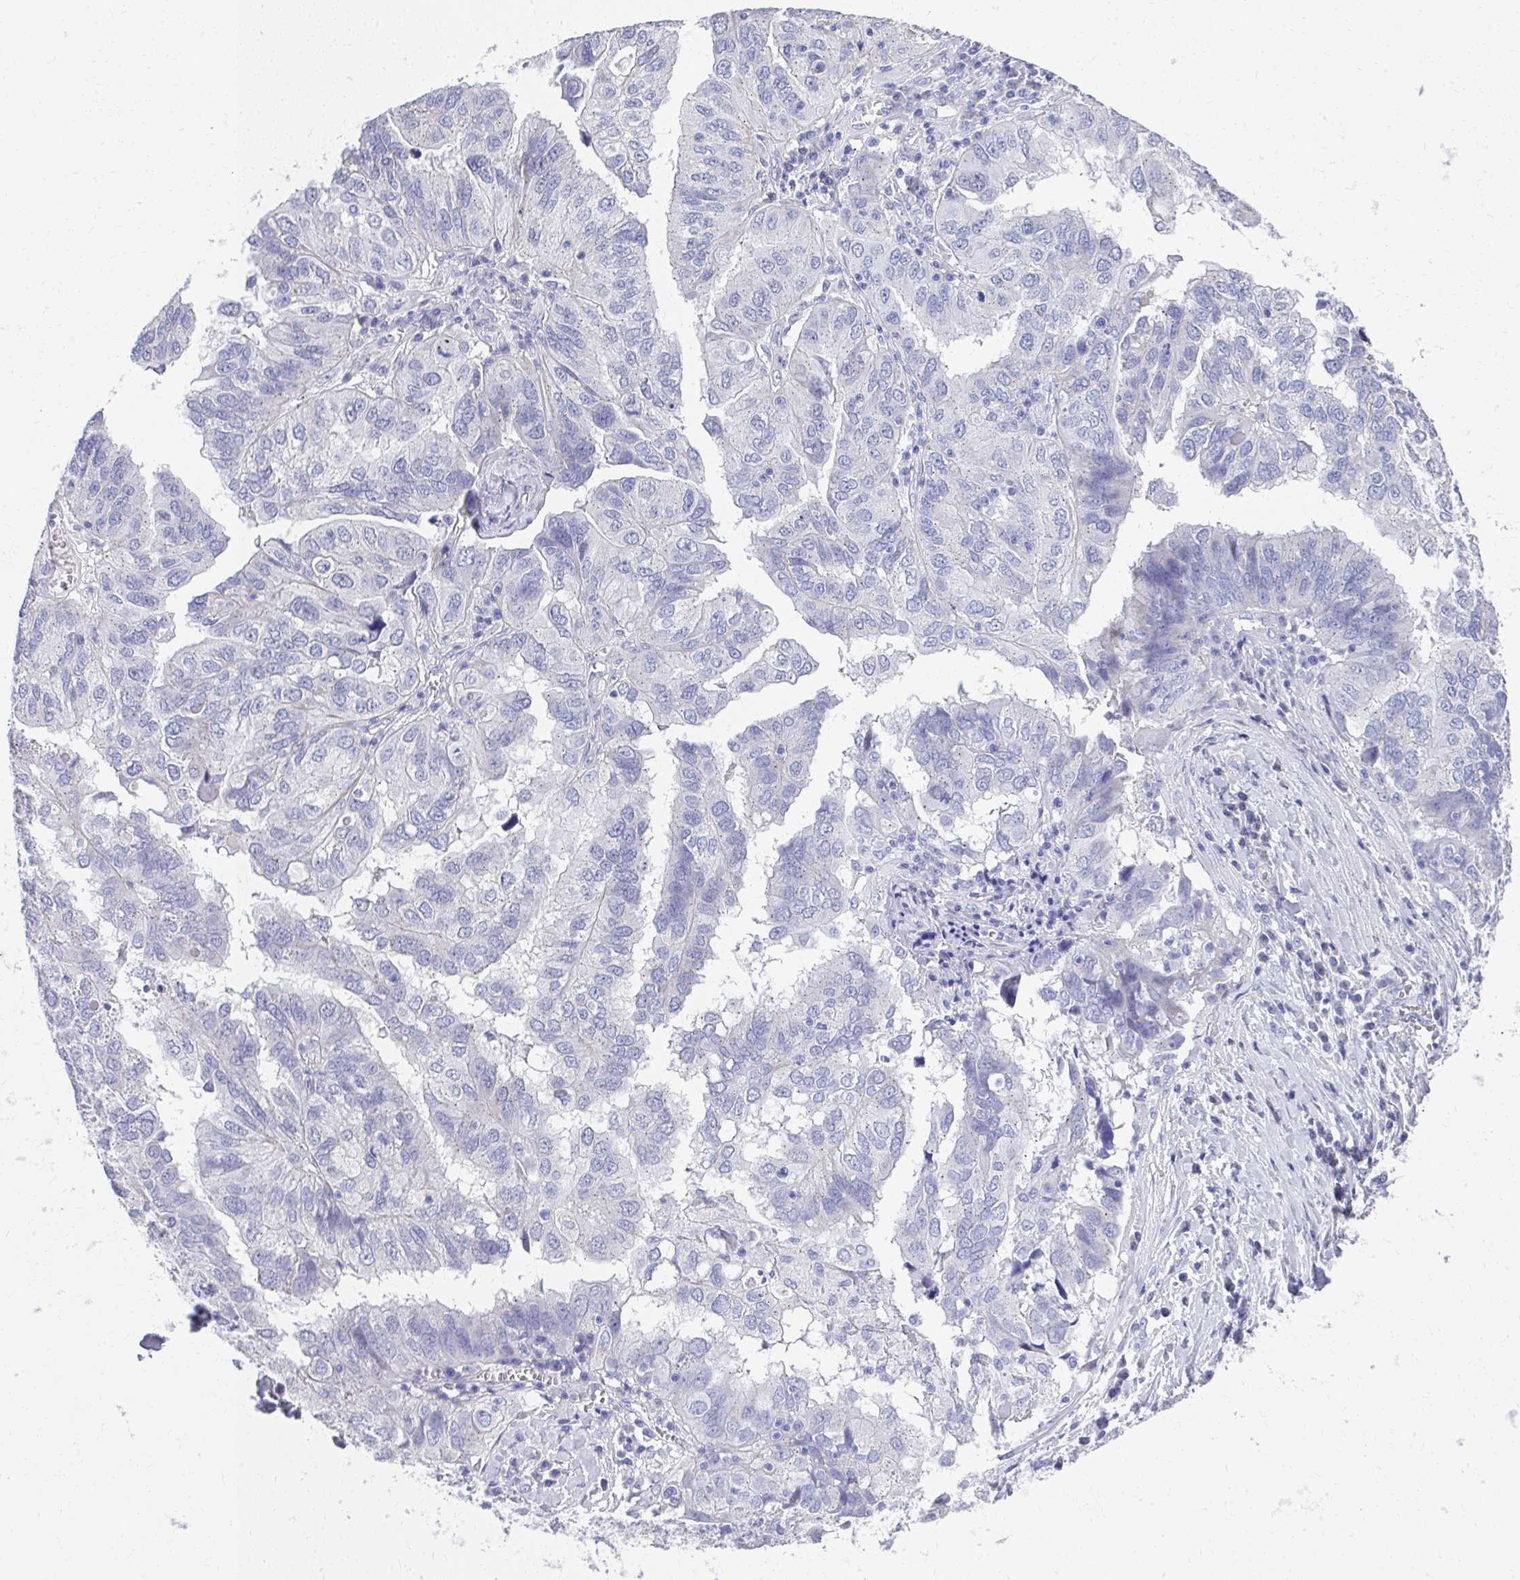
{"staining": {"intensity": "negative", "quantity": "none", "location": "none"}, "tissue": "ovarian cancer", "cell_type": "Tumor cells", "image_type": "cancer", "snomed": [{"axis": "morphology", "description": "Cystadenocarcinoma, serous, NOS"}, {"axis": "topography", "description": "Ovary"}], "caption": "Ovarian cancer stained for a protein using immunohistochemistry shows no expression tumor cells.", "gene": "TMPRSS2", "patient": {"sex": "female", "age": 79}}